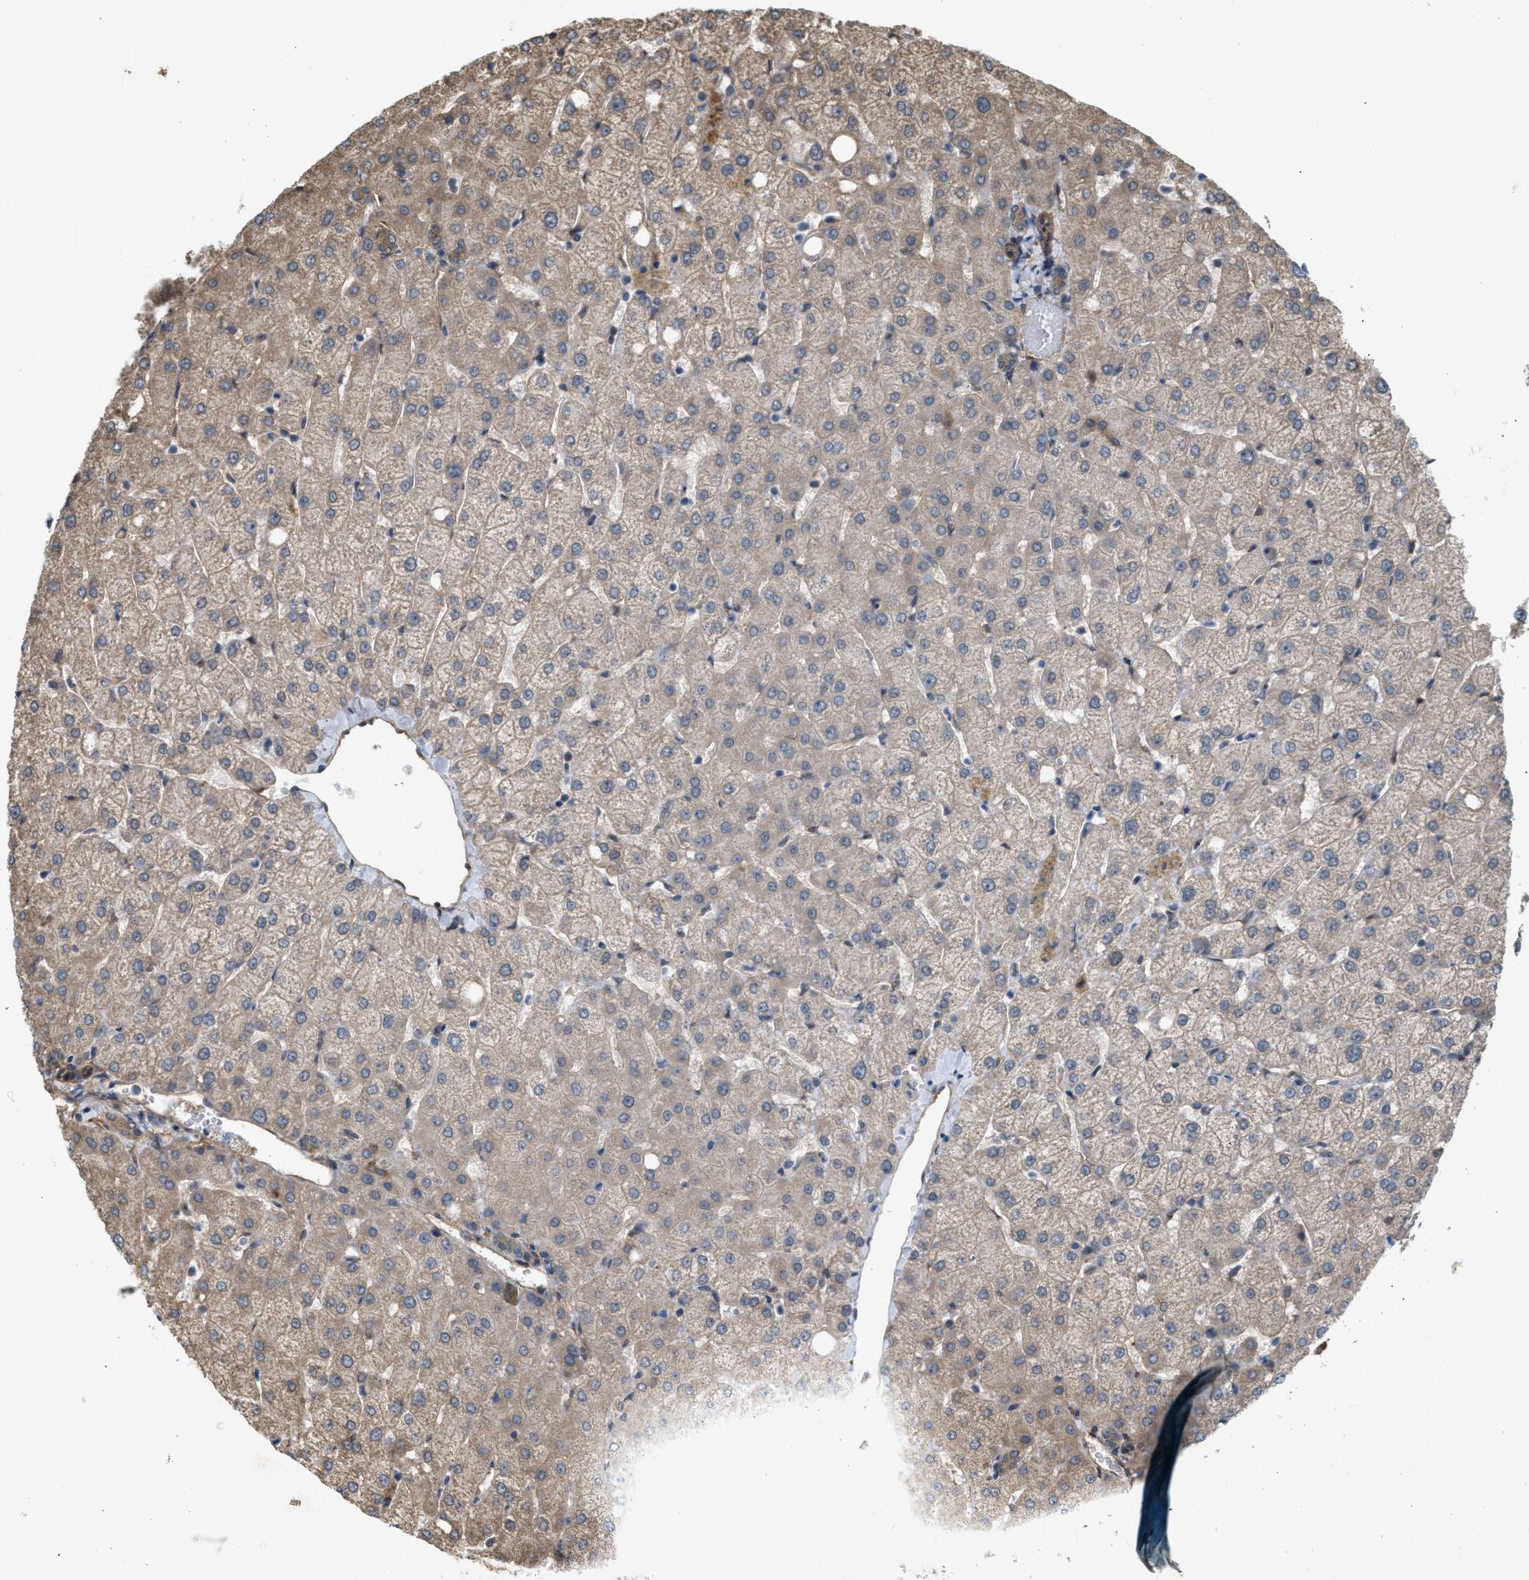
{"staining": {"intensity": "weak", "quantity": "25%-75%", "location": "cytoplasmic/membranous"}, "tissue": "liver", "cell_type": "Cholangiocytes", "image_type": "normal", "snomed": [{"axis": "morphology", "description": "Normal tissue, NOS"}, {"axis": "topography", "description": "Liver"}], "caption": "Immunohistochemistry micrograph of normal human liver stained for a protein (brown), which exhibits low levels of weak cytoplasmic/membranous expression in about 25%-75% of cholangiocytes.", "gene": "BAG3", "patient": {"sex": "female", "age": 54}}